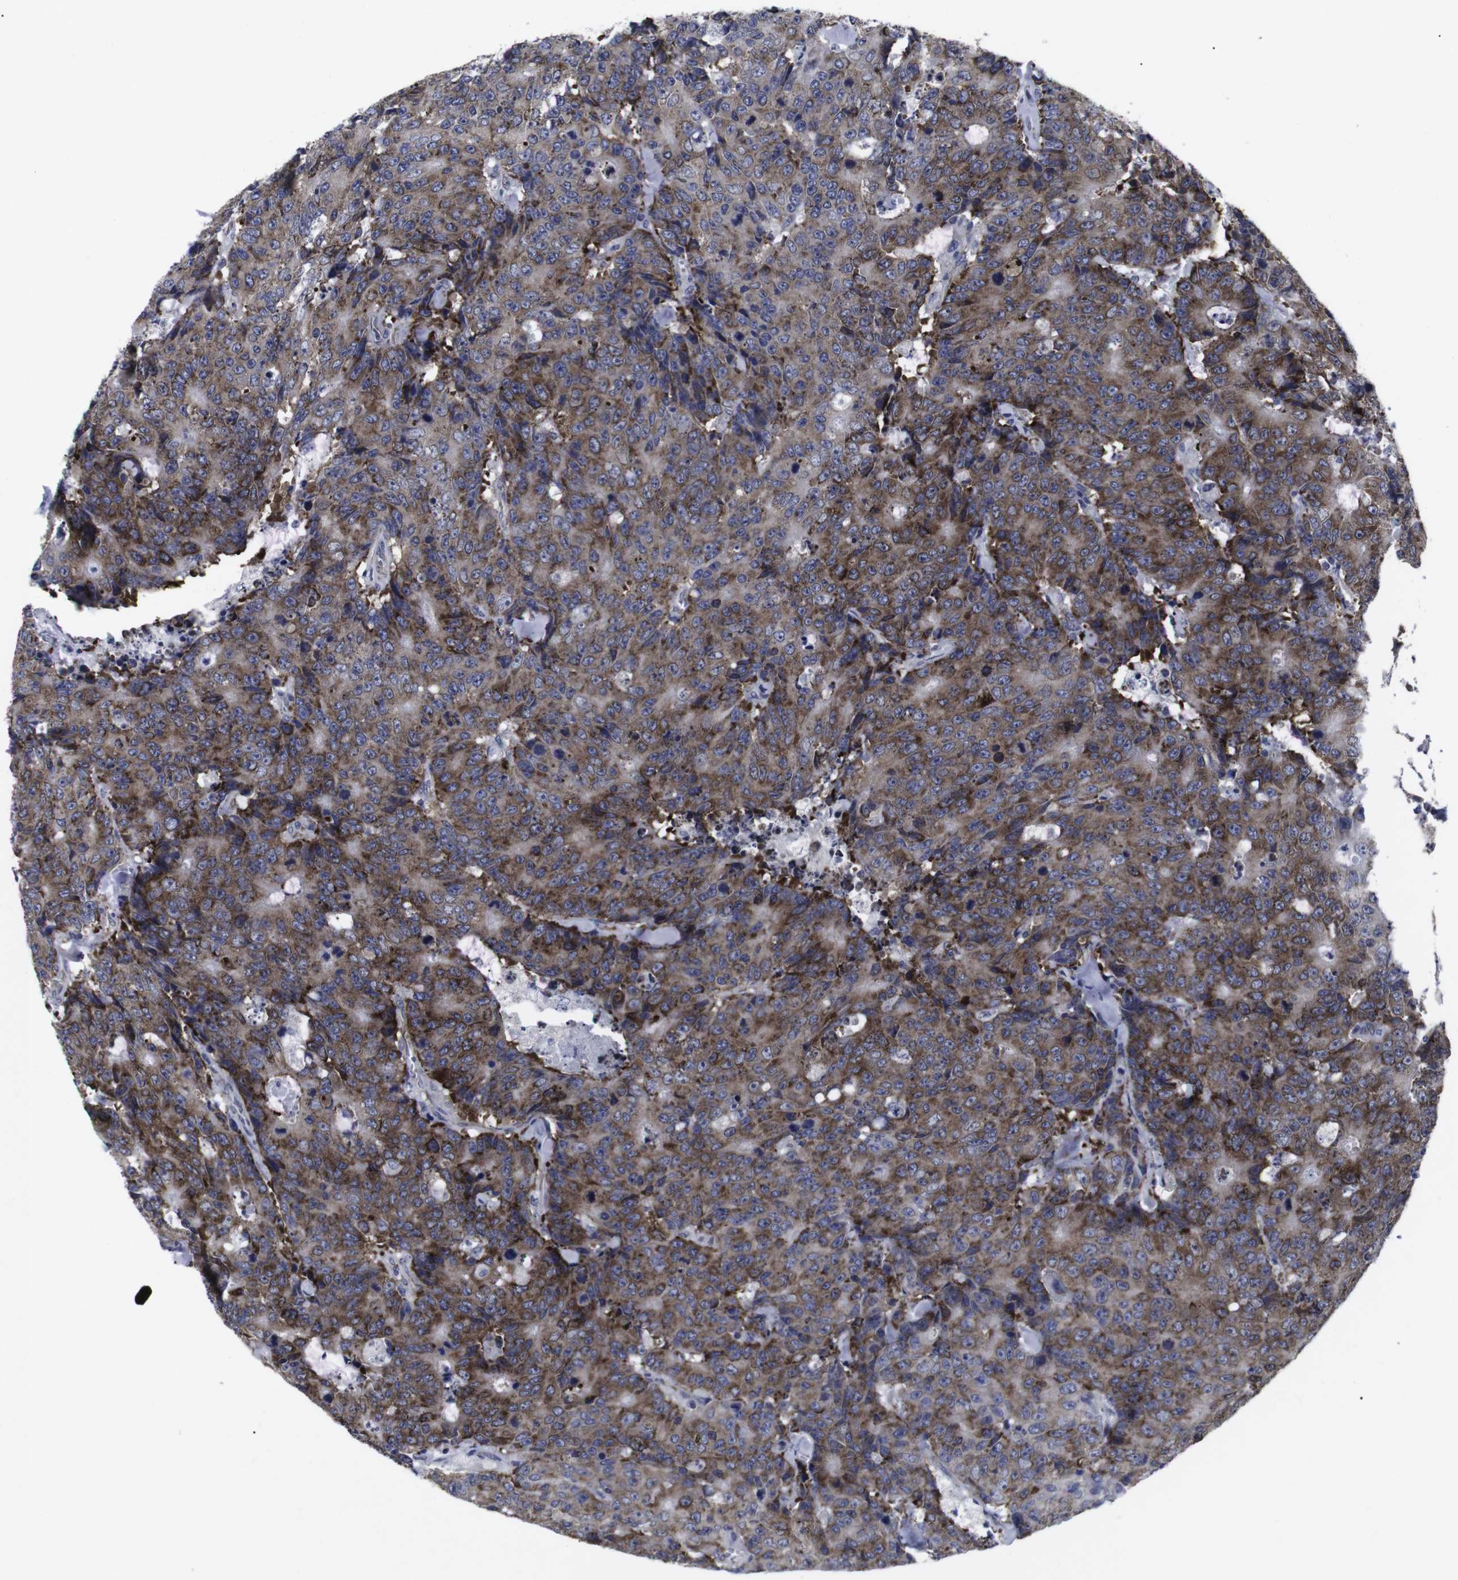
{"staining": {"intensity": "moderate", "quantity": ">75%", "location": "cytoplasmic/membranous"}, "tissue": "colorectal cancer", "cell_type": "Tumor cells", "image_type": "cancer", "snomed": [{"axis": "morphology", "description": "Adenocarcinoma, NOS"}, {"axis": "topography", "description": "Colon"}], "caption": "Protein staining of colorectal cancer (adenocarcinoma) tissue demonstrates moderate cytoplasmic/membranous staining in about >75% of tumor cells. (DAB = brown stain, brightfield microscopy at high magnification).", "gene": "GEMIN2", "patient": {"sex": "female", "age": 86}}